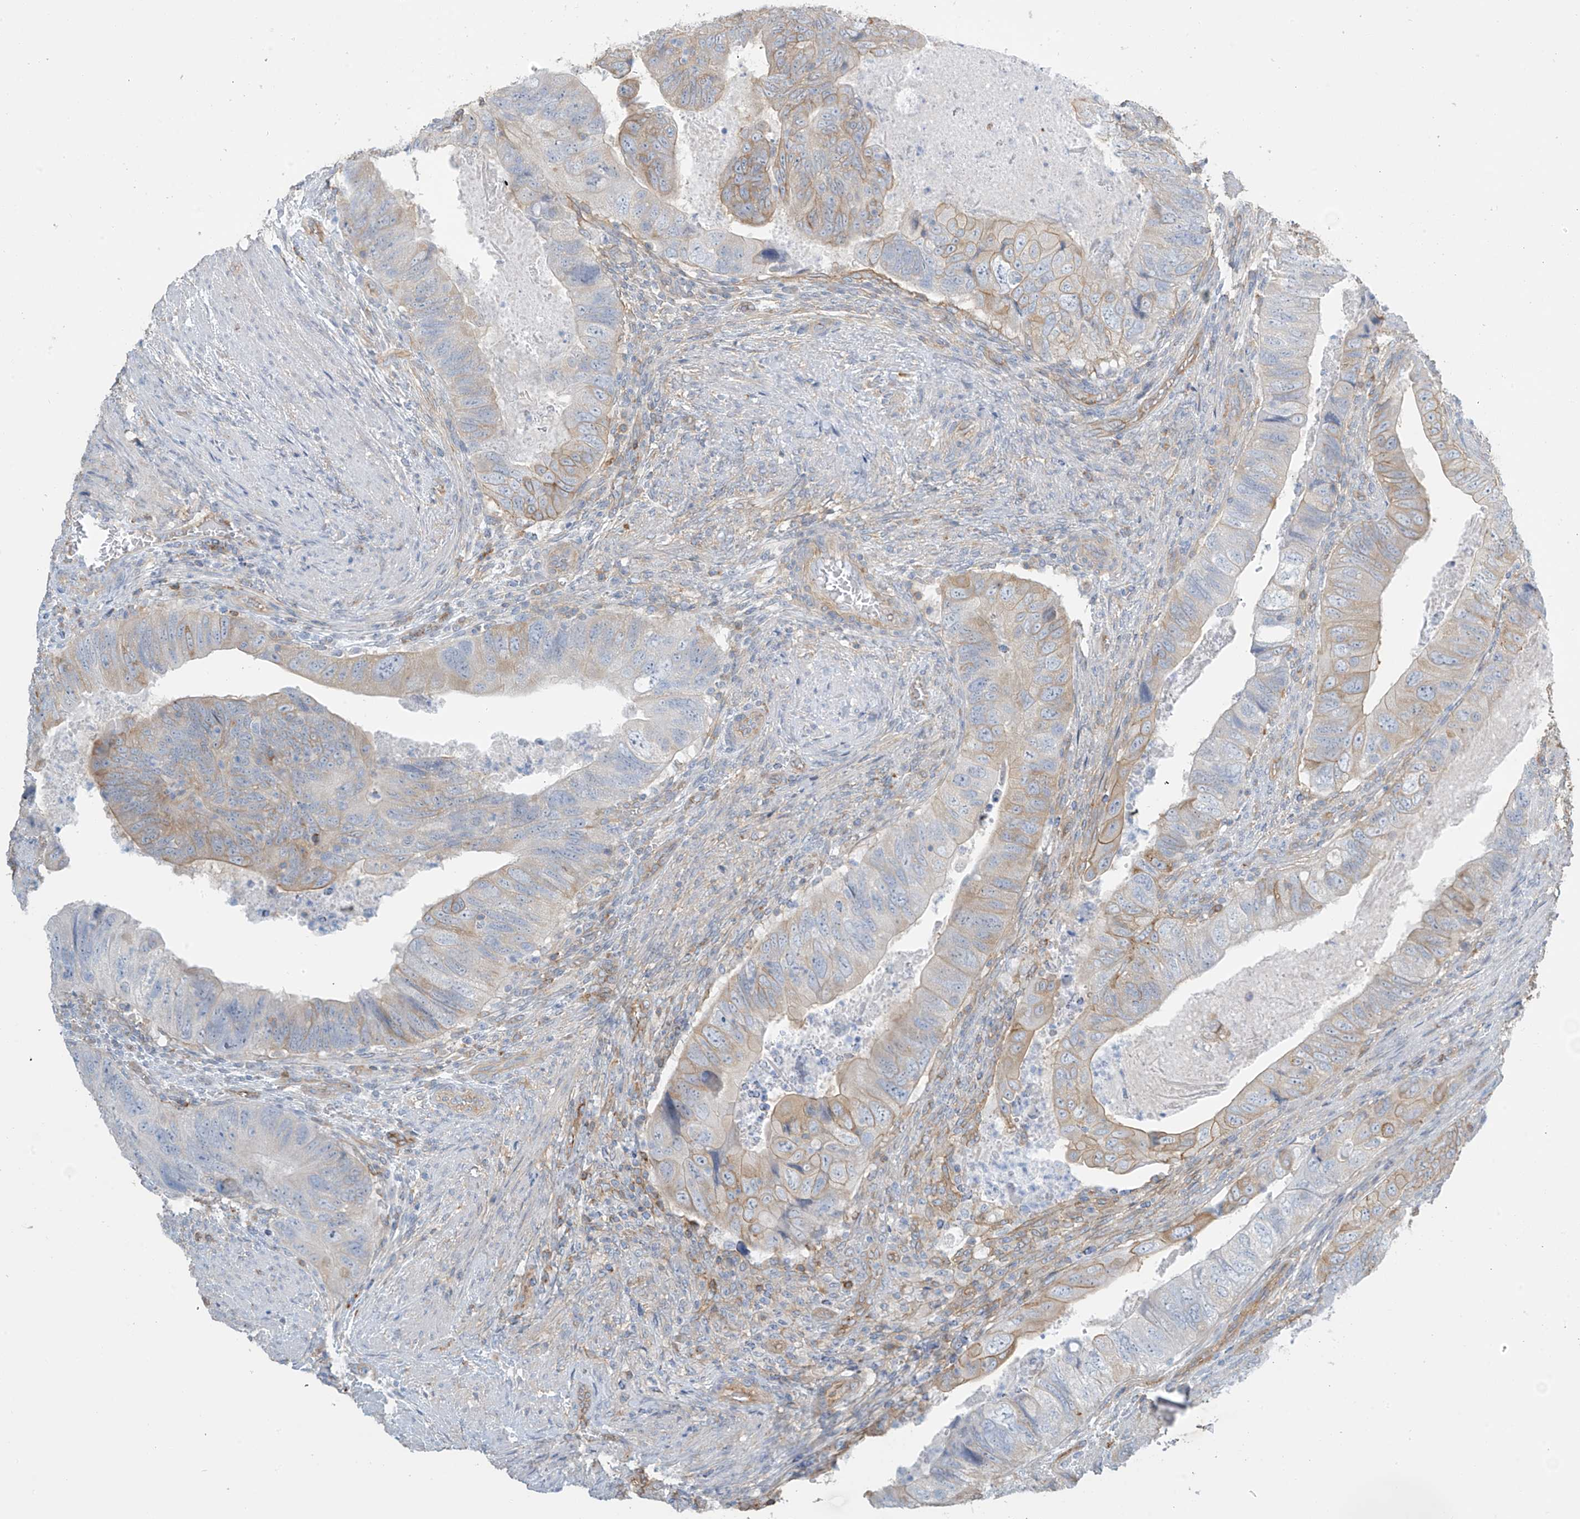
{"staining": {"intensity": "weak", "quantity": "25%-75%", "location": "cytoplasmic/membranous"}, "tissue": "colorectal cancer", "cell_type": "Tumor cells", "image_type": "cancer", "snomed": [{"axis": "morphology", "description": "Adenocarcinoma, NOS"}, {"axis": "topography", "description": "Rectum"}], "caption": "Immunohistochemistry (IHC) staining of colorectal cancer (adenocarcinoma), which reveals low levels of weak cytoplasmic/membranous staining in about 25%-75% of tumor cells indicating weak cytoplasmic/membranous protein positivity. The staining was performed using DAB (3,3'-diaminobenzidine) (brown) for protein detection and nuclei were counterstained in hematoxylin (blue).", "gene": "ZNF846", "patient": {"sex": "male", "age": 63}}